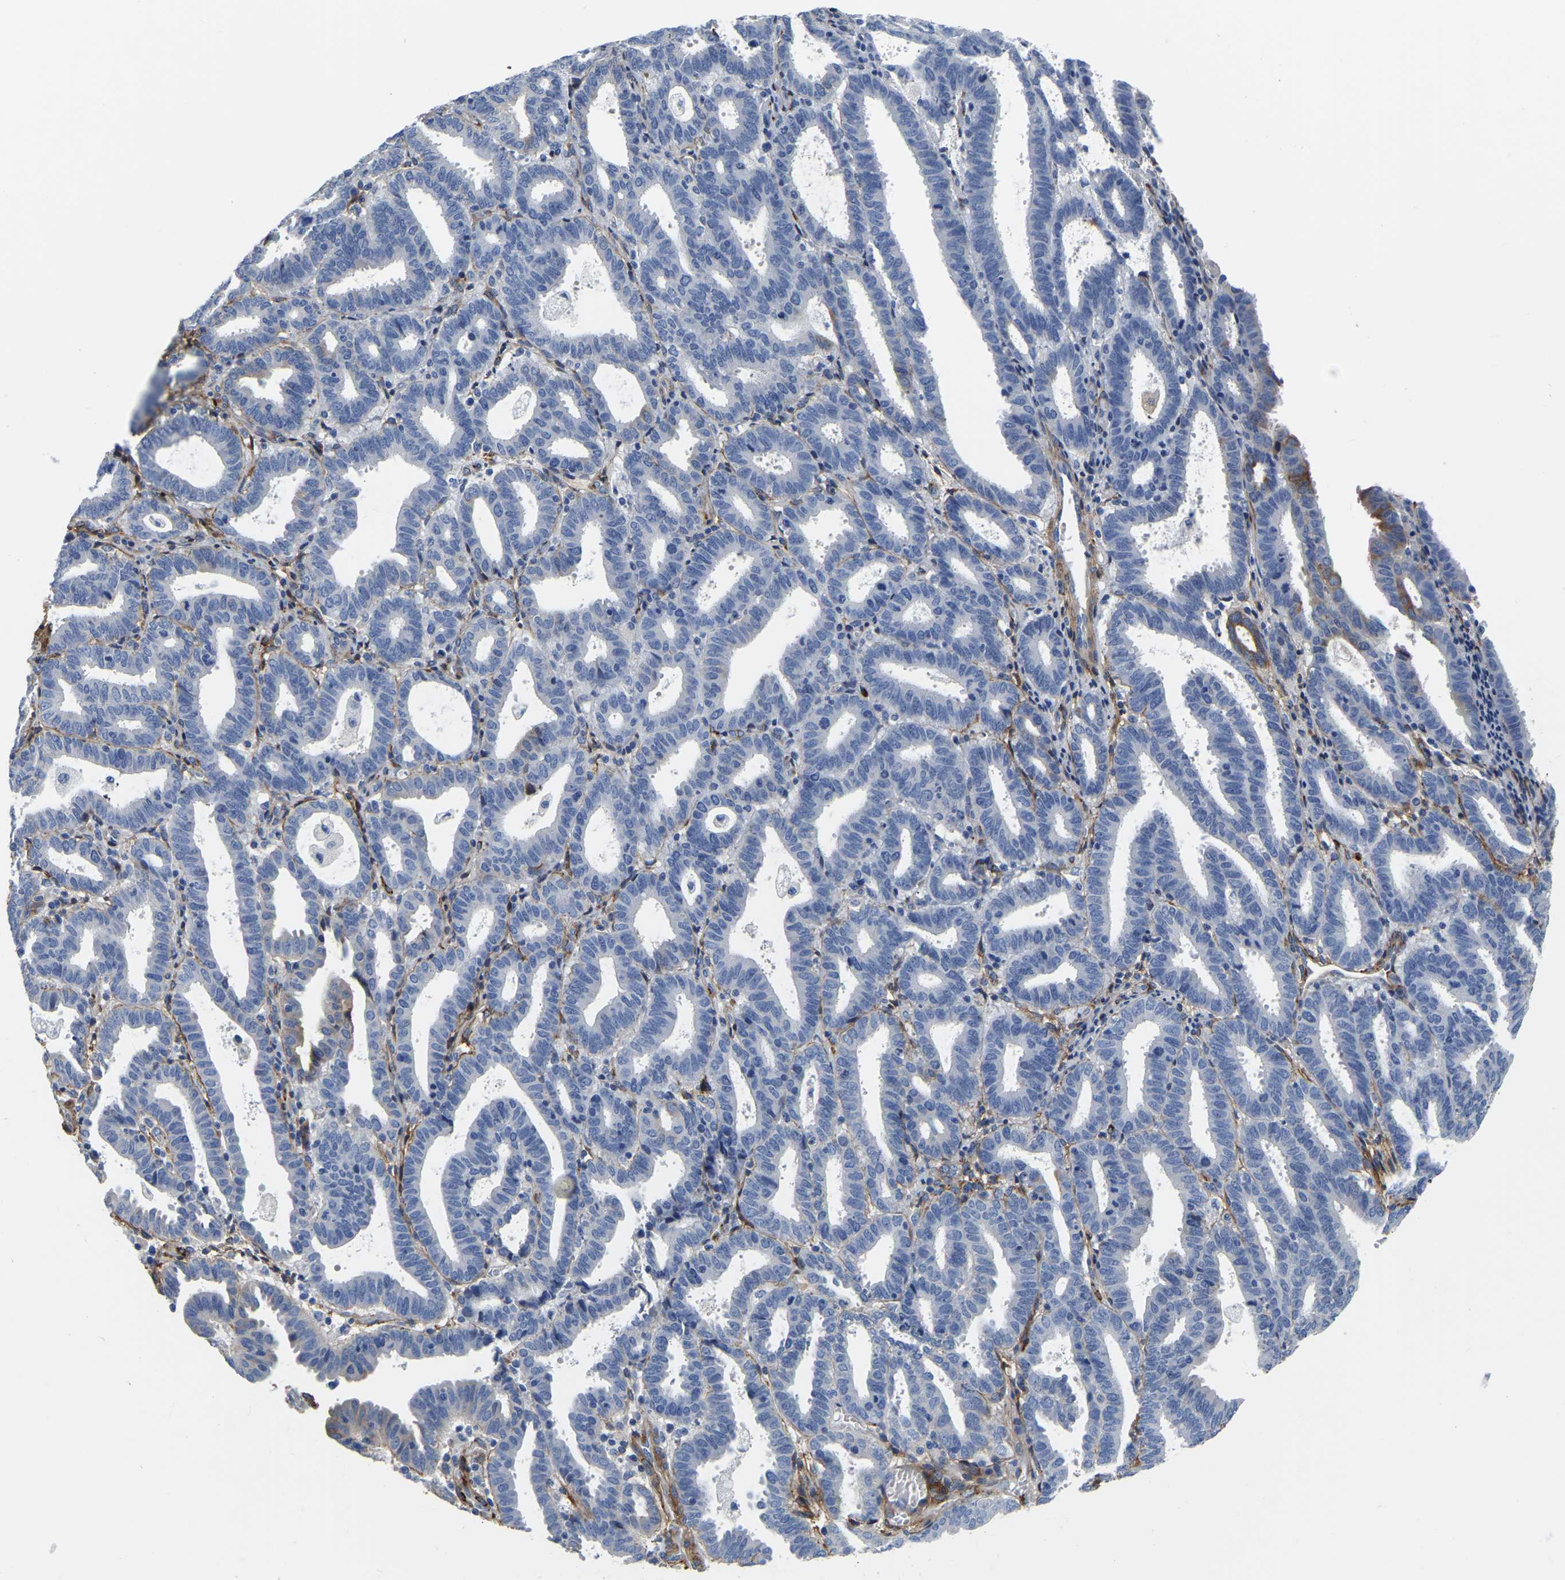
{"staining": {"intensity": "negative", "quantity": "none", "location": "none"}, "tissue": "endometrial cancer", "cell_type": "Tumor cells", "image_type": "cancer", "snomed": [{"axis": "morphology", "description": "Adenocarcinoma, NOS"}, {"axis": "topography", "description": "Uterus"}], "caption": "Tumor cells show no significant protein positivity in endometrial adenocarcinoma. (Brightfield microscopy of DAB immunohistochemistry (IHC) at high magnification).", "gene": "COL6A1", "patient": {"sex": "female", "age": 83}}